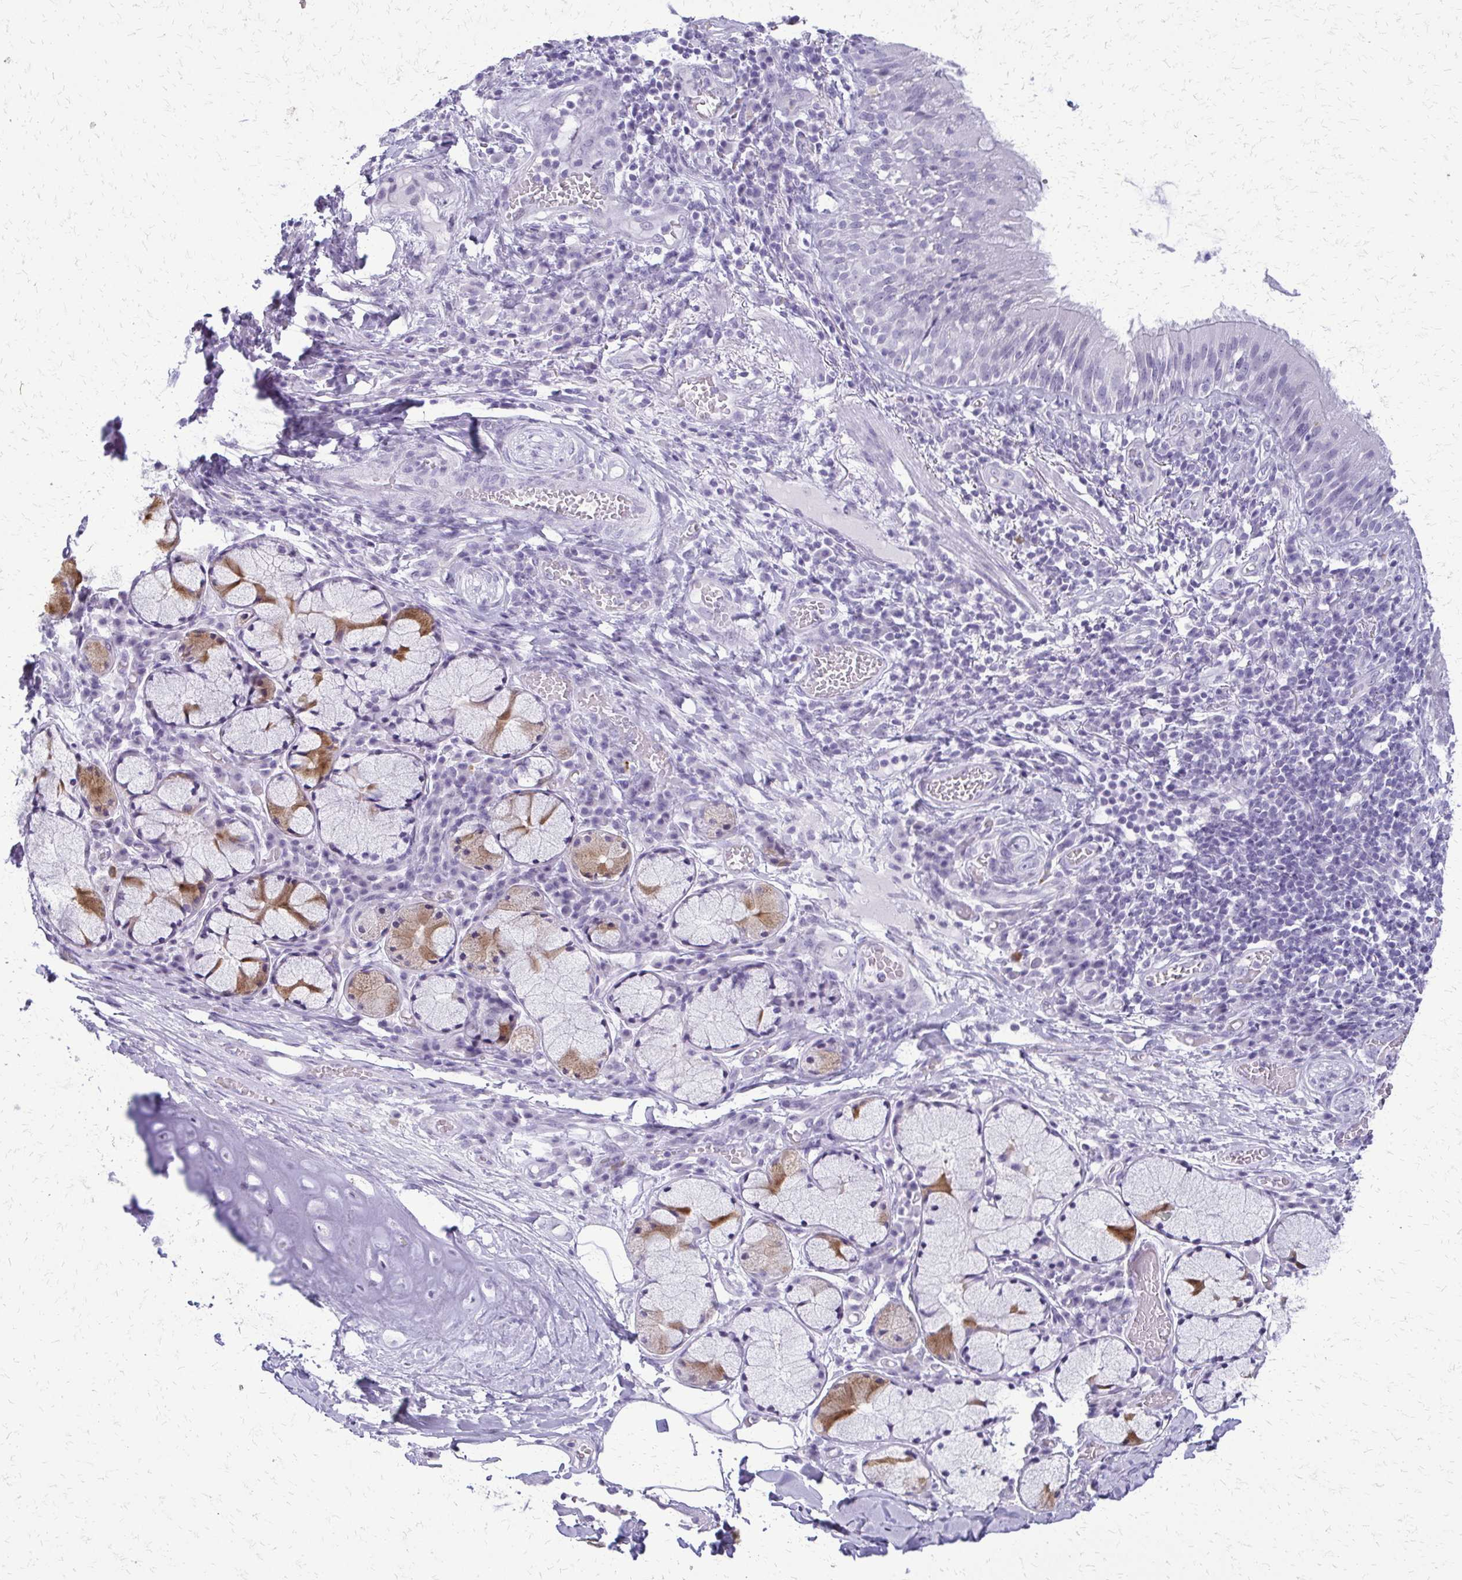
{"staining": {"intensity": "negative", "quantity": "none", "location": "none"}, "tissue": "adipose tissue", "cell_type": "Adipocytes", "image_type": "normal", "snomed": [{"axis": "morphology", "description": "Normal tissue, NOS"}, {"axis": "topography", "description": "Cartilage tissue"}, {"axis": "topography", "description": "Bronchus"}], "caption": "This is an IHC histopathology image of benign adipose tissue. There is no expression in adipocytes.", "gene": "FAM162B", "patient": {"sex": "male", "age": 56}}